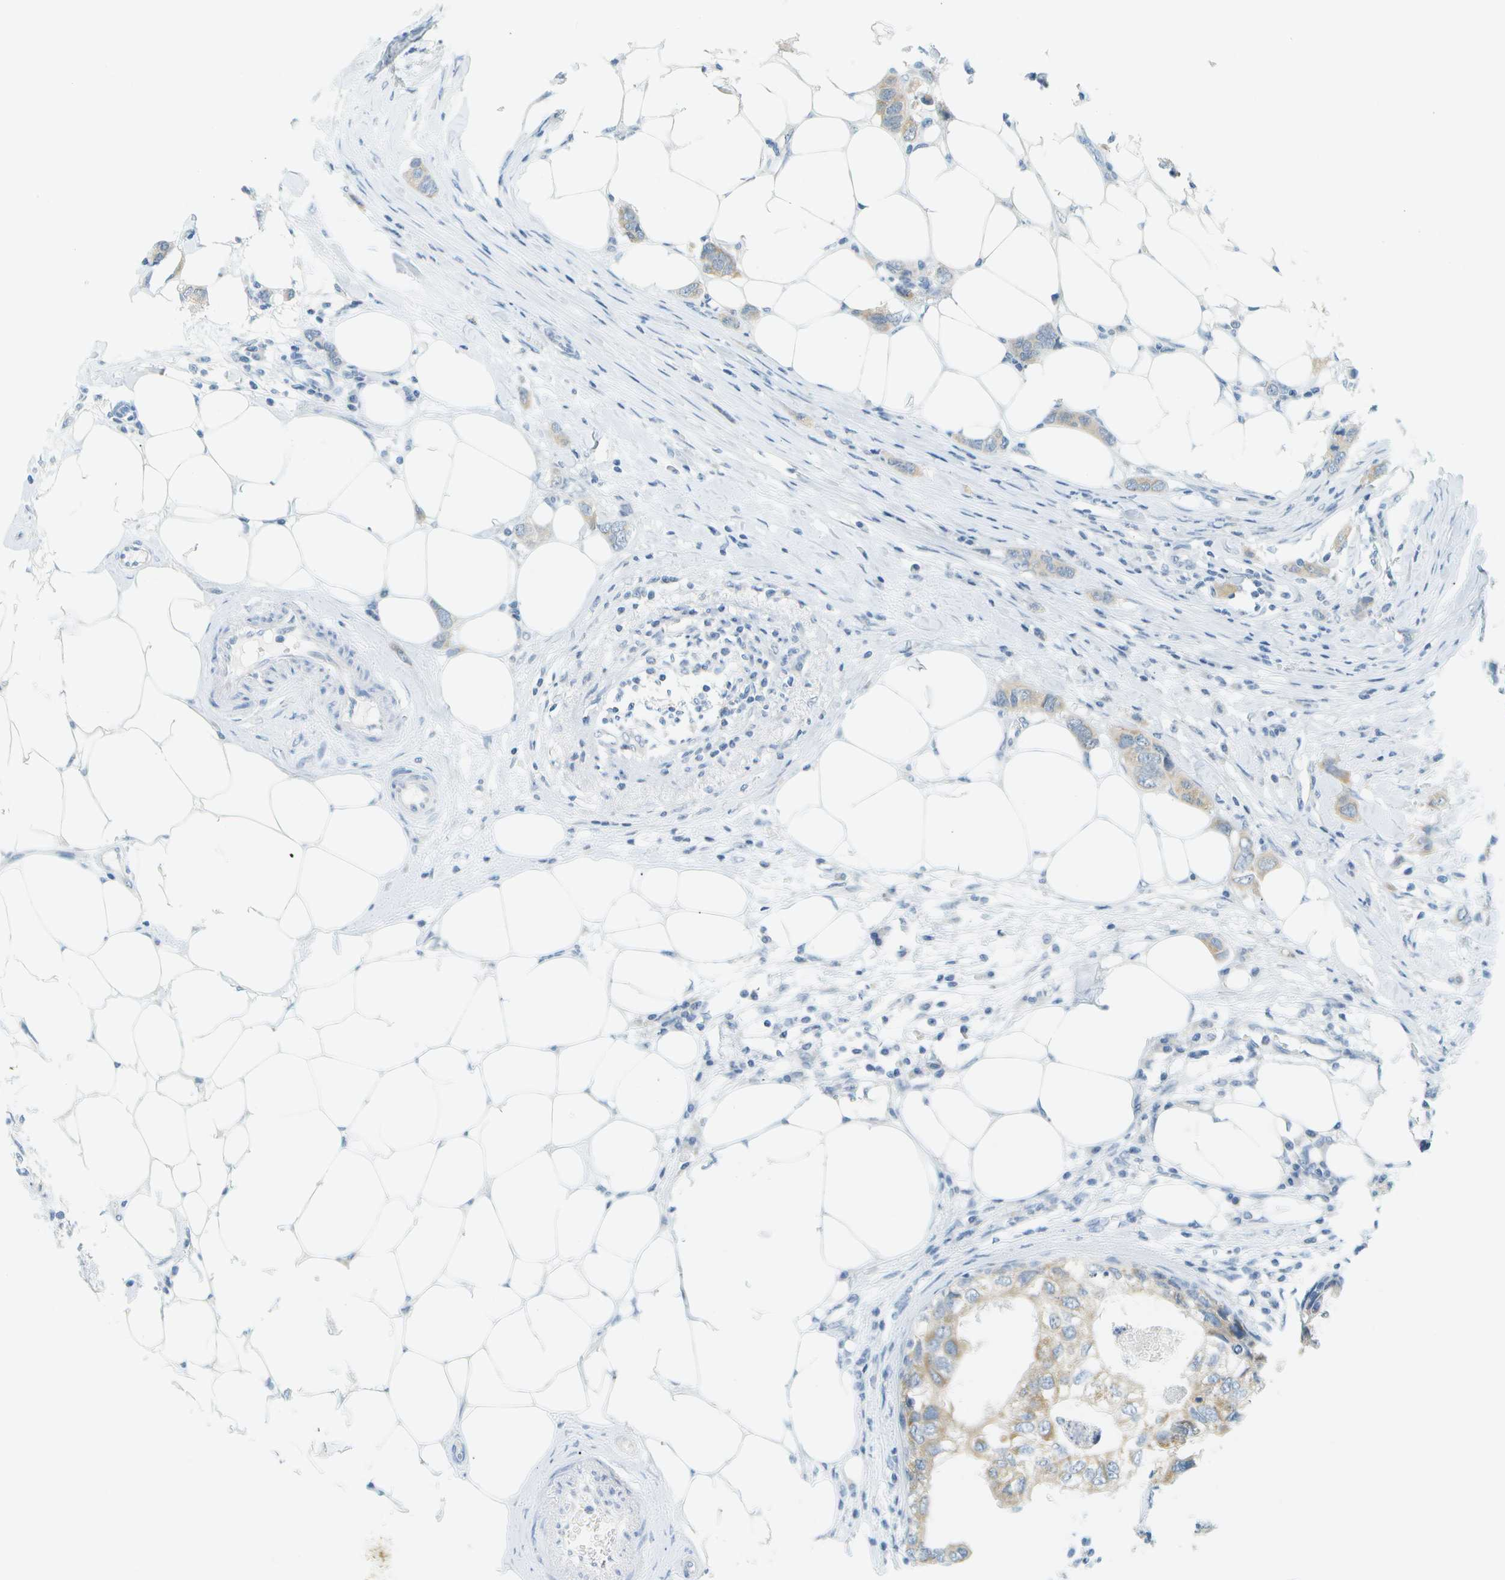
{"staining": {"intensity": "weak", "quantity": "<25%", "location": "cytoplasmic/membranous"}, "tissue": "breast cancer", "cell_type": "Tumor cells", "image_type": "cancer", "snomed": [{"axis": "morphology", "description": "Duct carcinoma"}, {"axis": "topography", "description": "Breast"}], "caption": "A histopathology image of human breast cancer is negative for staining in tumor cells.", "gene": "SMYD5", "patient": {"sex": "female", "age": 50}}